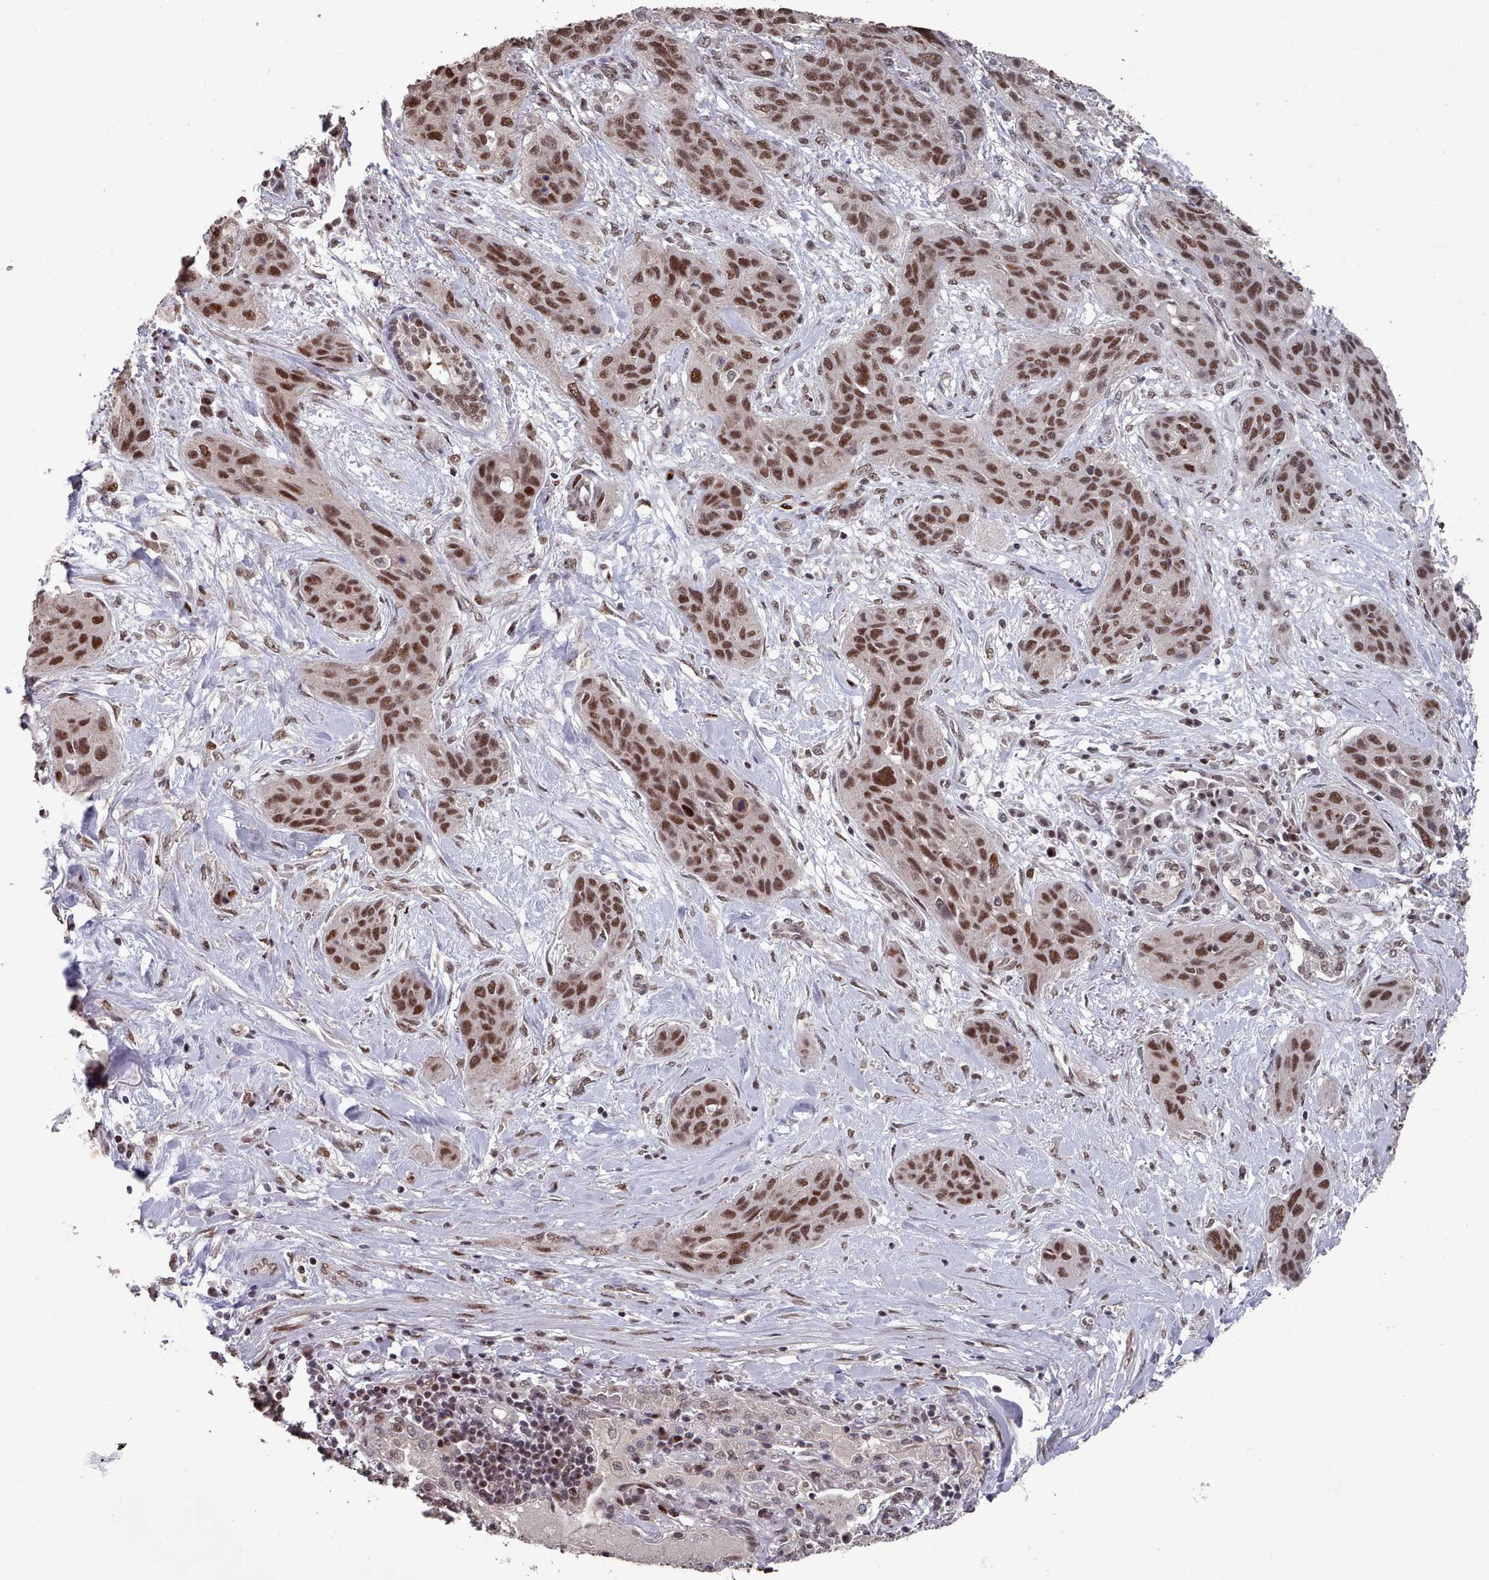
{"staining": {"intensity": "strong", "quantity": ">75%", "location": "nuclear"}, "tissue": "lung cancer", "cell_type": "Tumor cells", "image_type": "cancer", "snomed": [{"axis": "morphology", "description": "Squamous cell carcinoma, NOS"}, {"axis": "topography", "description": "Lung"}], "caption": "The immunohistochemical stain labels strong nuclear expression in tumor cells of lung cancer tissue.", "gene": "PNRC2", "patient": {"sex": "female", "age": 70}}